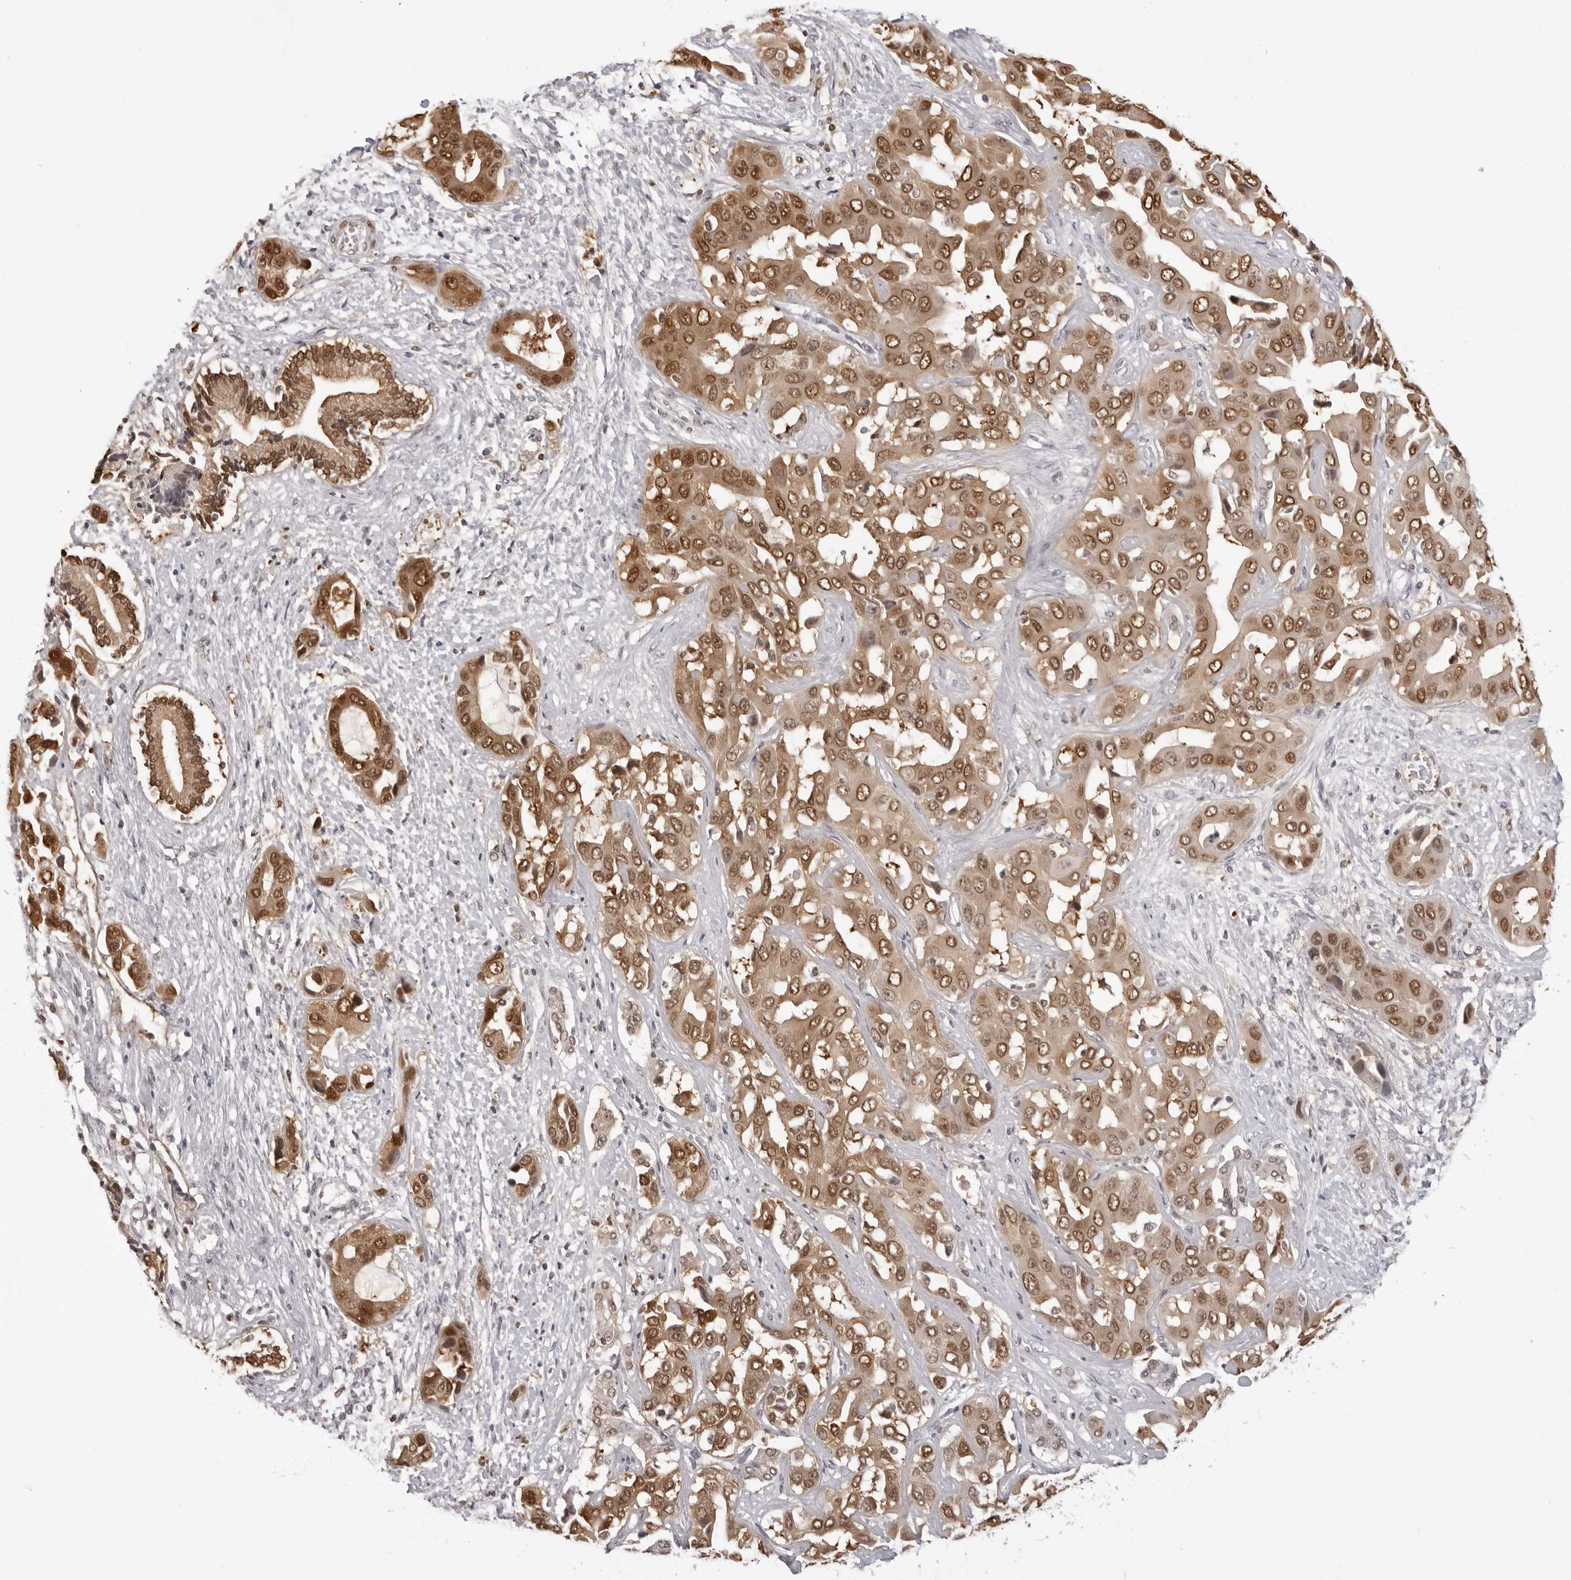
{"staining": {"intensity": "moderate", "quantity": ">75%", "location": "cytoplasmic/membranous,nuclear"}, "tissue": "liver cancer", "cell_type": "Tumor cells", "image_type": "cancer", "snomed": [{"axis": "morphology", "description": "Cholangiocarcinoma"}, {"axis": "topography", "description": "Liver"}], "caption": "Immunohistochemical staining of cholangiocarcinoma (liver) demonstrates moderate cytoplasmic/membranous and nuclear protein expression in about >75% of tumor cells. (DAB (3,3'-diaminobenzidine) IHC with brightfield microscopy, high magnification).", "gene": "HSPA4", "patient": {"sex": "female", "age": 52}}